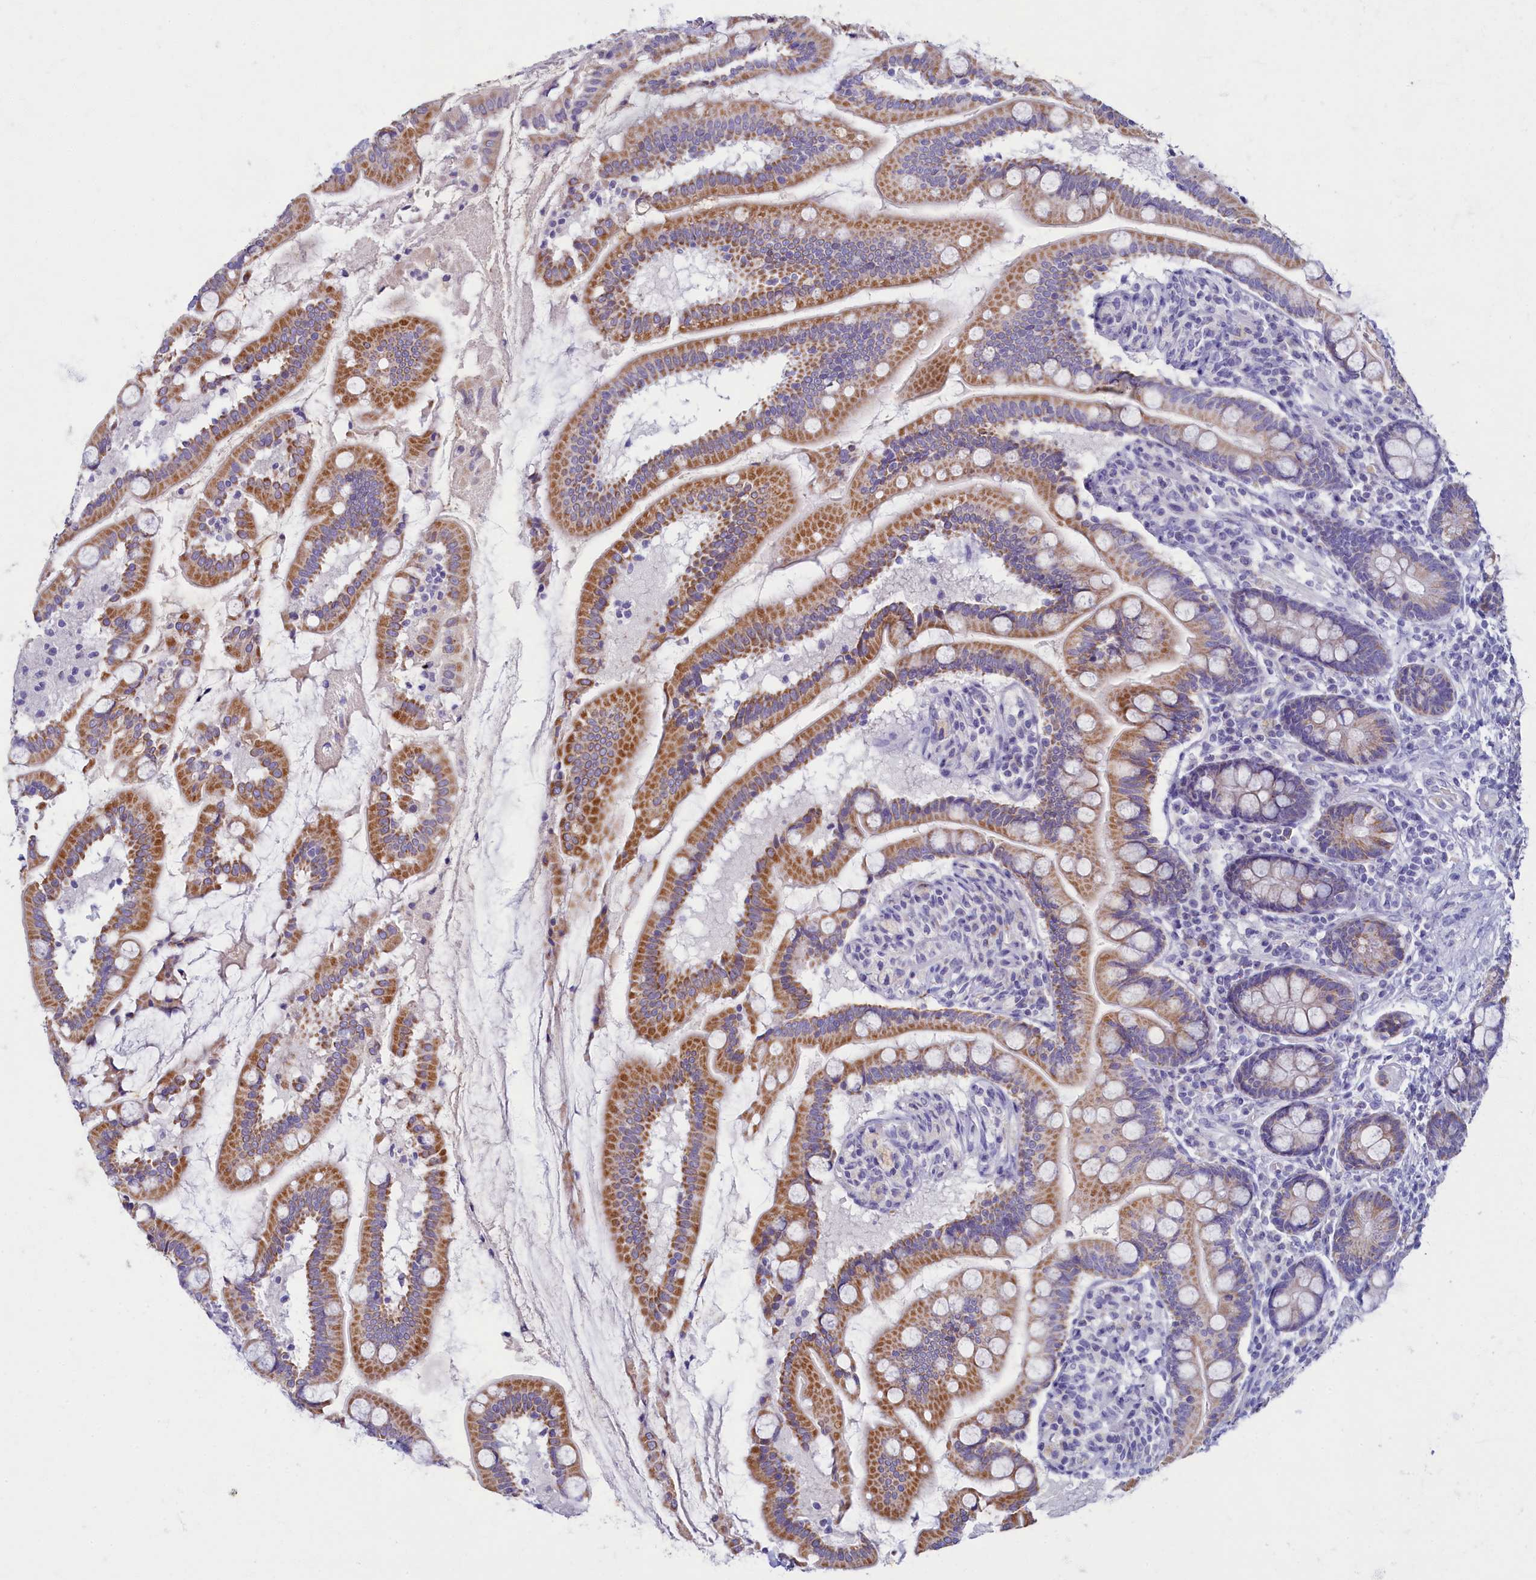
{"staining": {"intensity": "moderate", "quantity": ">75%", "location": "cytoplasmic/membranous"}, "tissue": "small intestine", "cell_type": "Glandular cells", "image_type": "normal", "snomed": [{"axis": "morphology", "description": "Normal tissue, NOS"}, {"axis": "topography", "description": "Small intestine"}], "caption": "DAB (3,3'-diaminobenzidine) immunohistochemical staining of benign human small intestine displays moderate cytoplasmic/membranous protein expression in approximately >75% of glandular cells.", "gene": "OCIAD2", "patient": {"sex": "female", "age": 64}}